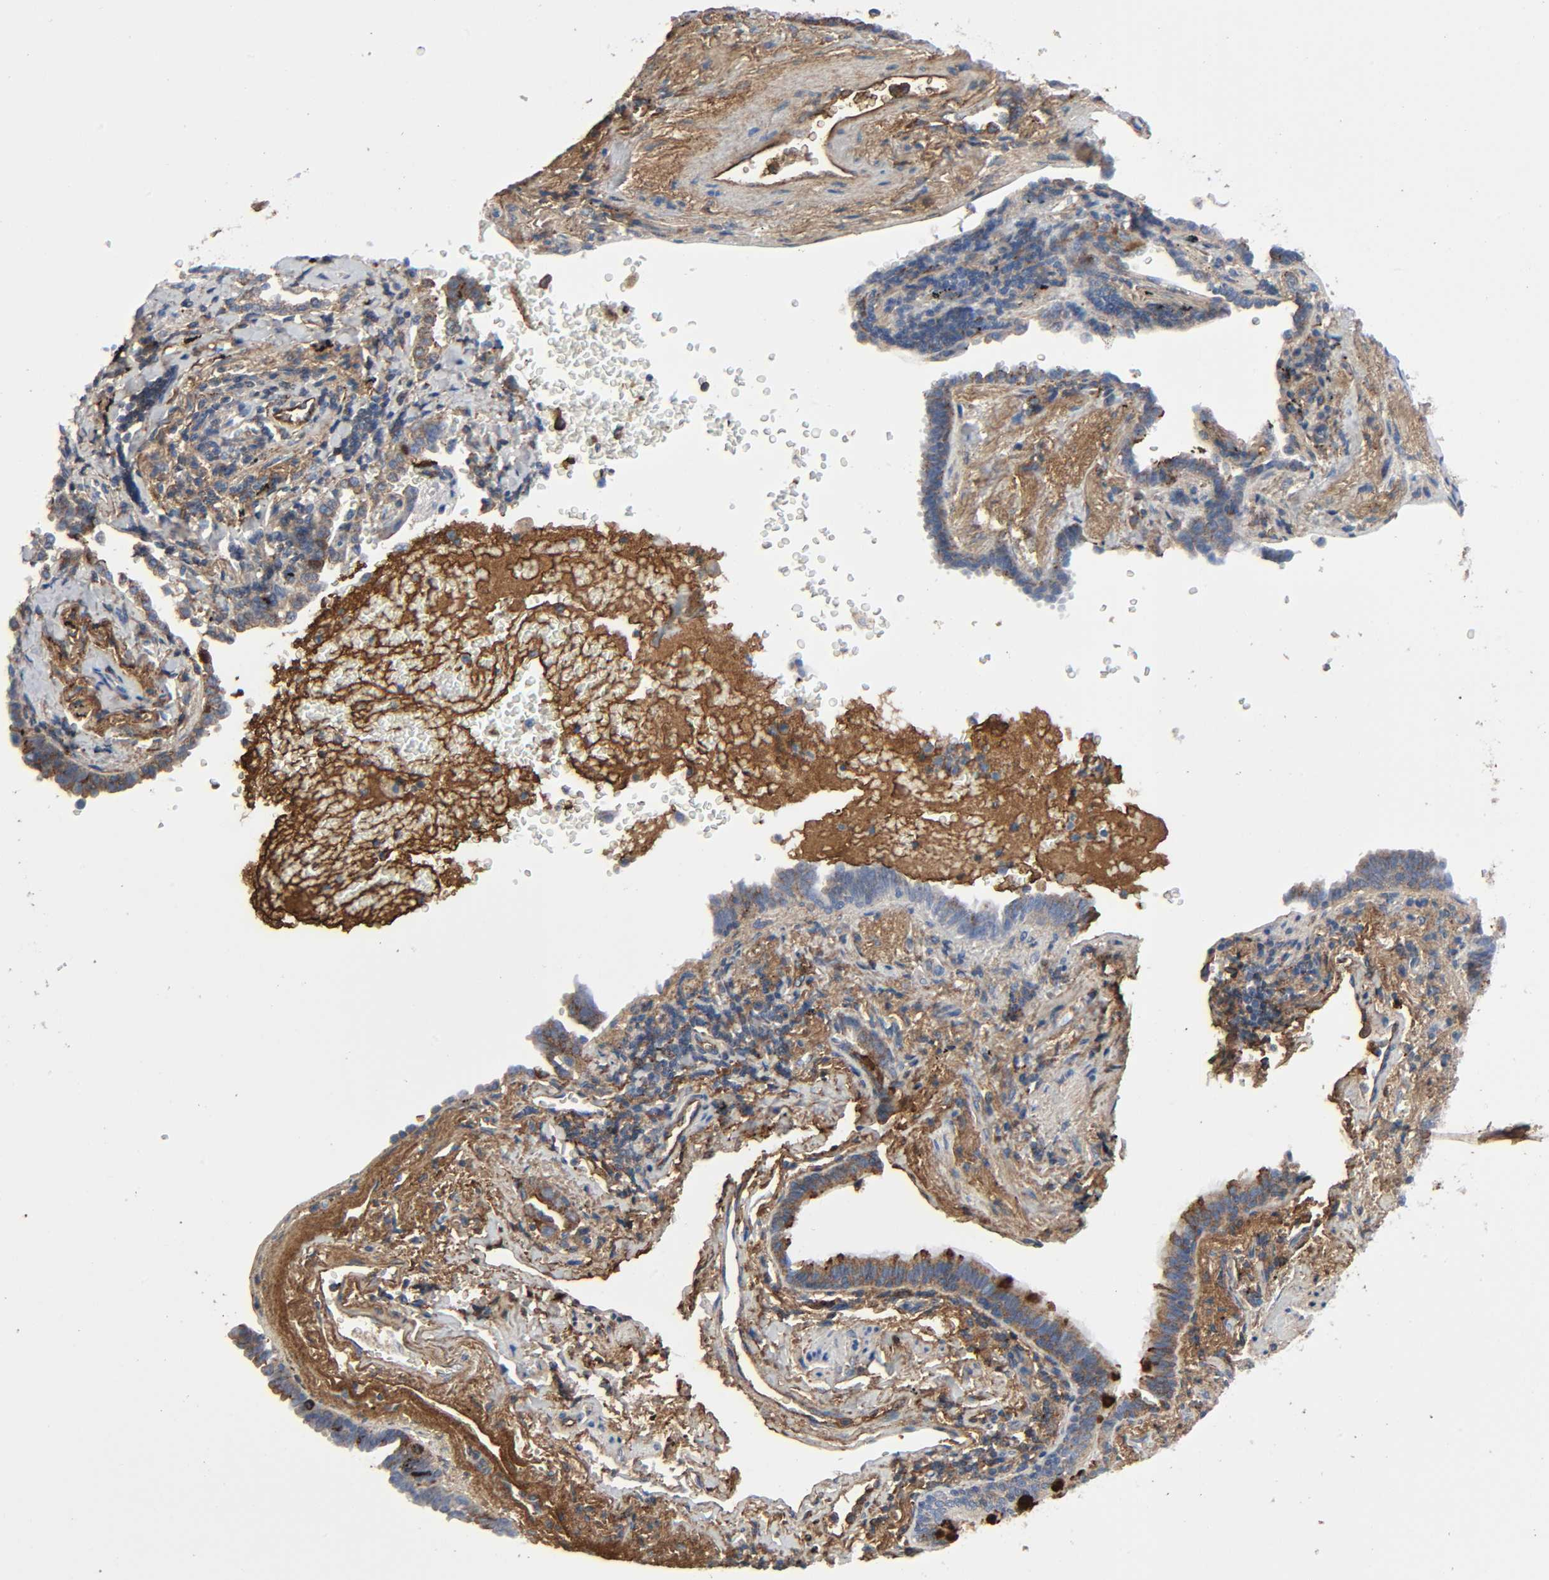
{"staining": {"intensity": "weak", "quantity": "25%-75%", "location": "cytoplasmic/membranous"}, "tissue": "lung cancer", "cell_type": "Tumor cells", "image_type": "cancer", "snomed": [{"axis": "morphology", "description": "Adenocarcinoma, NOS"}, {"axis": "topography", "description": "Lung"}], "caption": "Immunohistochemical staining of human lung adenocarcinoma reveals weak cytoplasmic/membranous protein staining in about 25%-75% of tumor cells. (Stains: DAB (3,3'-diaminobenzidine) in brown, nuclei in blue, Microscopy: brightfield microscopy at high magnification).", "gene": "C3", "patient": {"sex": "female", "age": 64}}